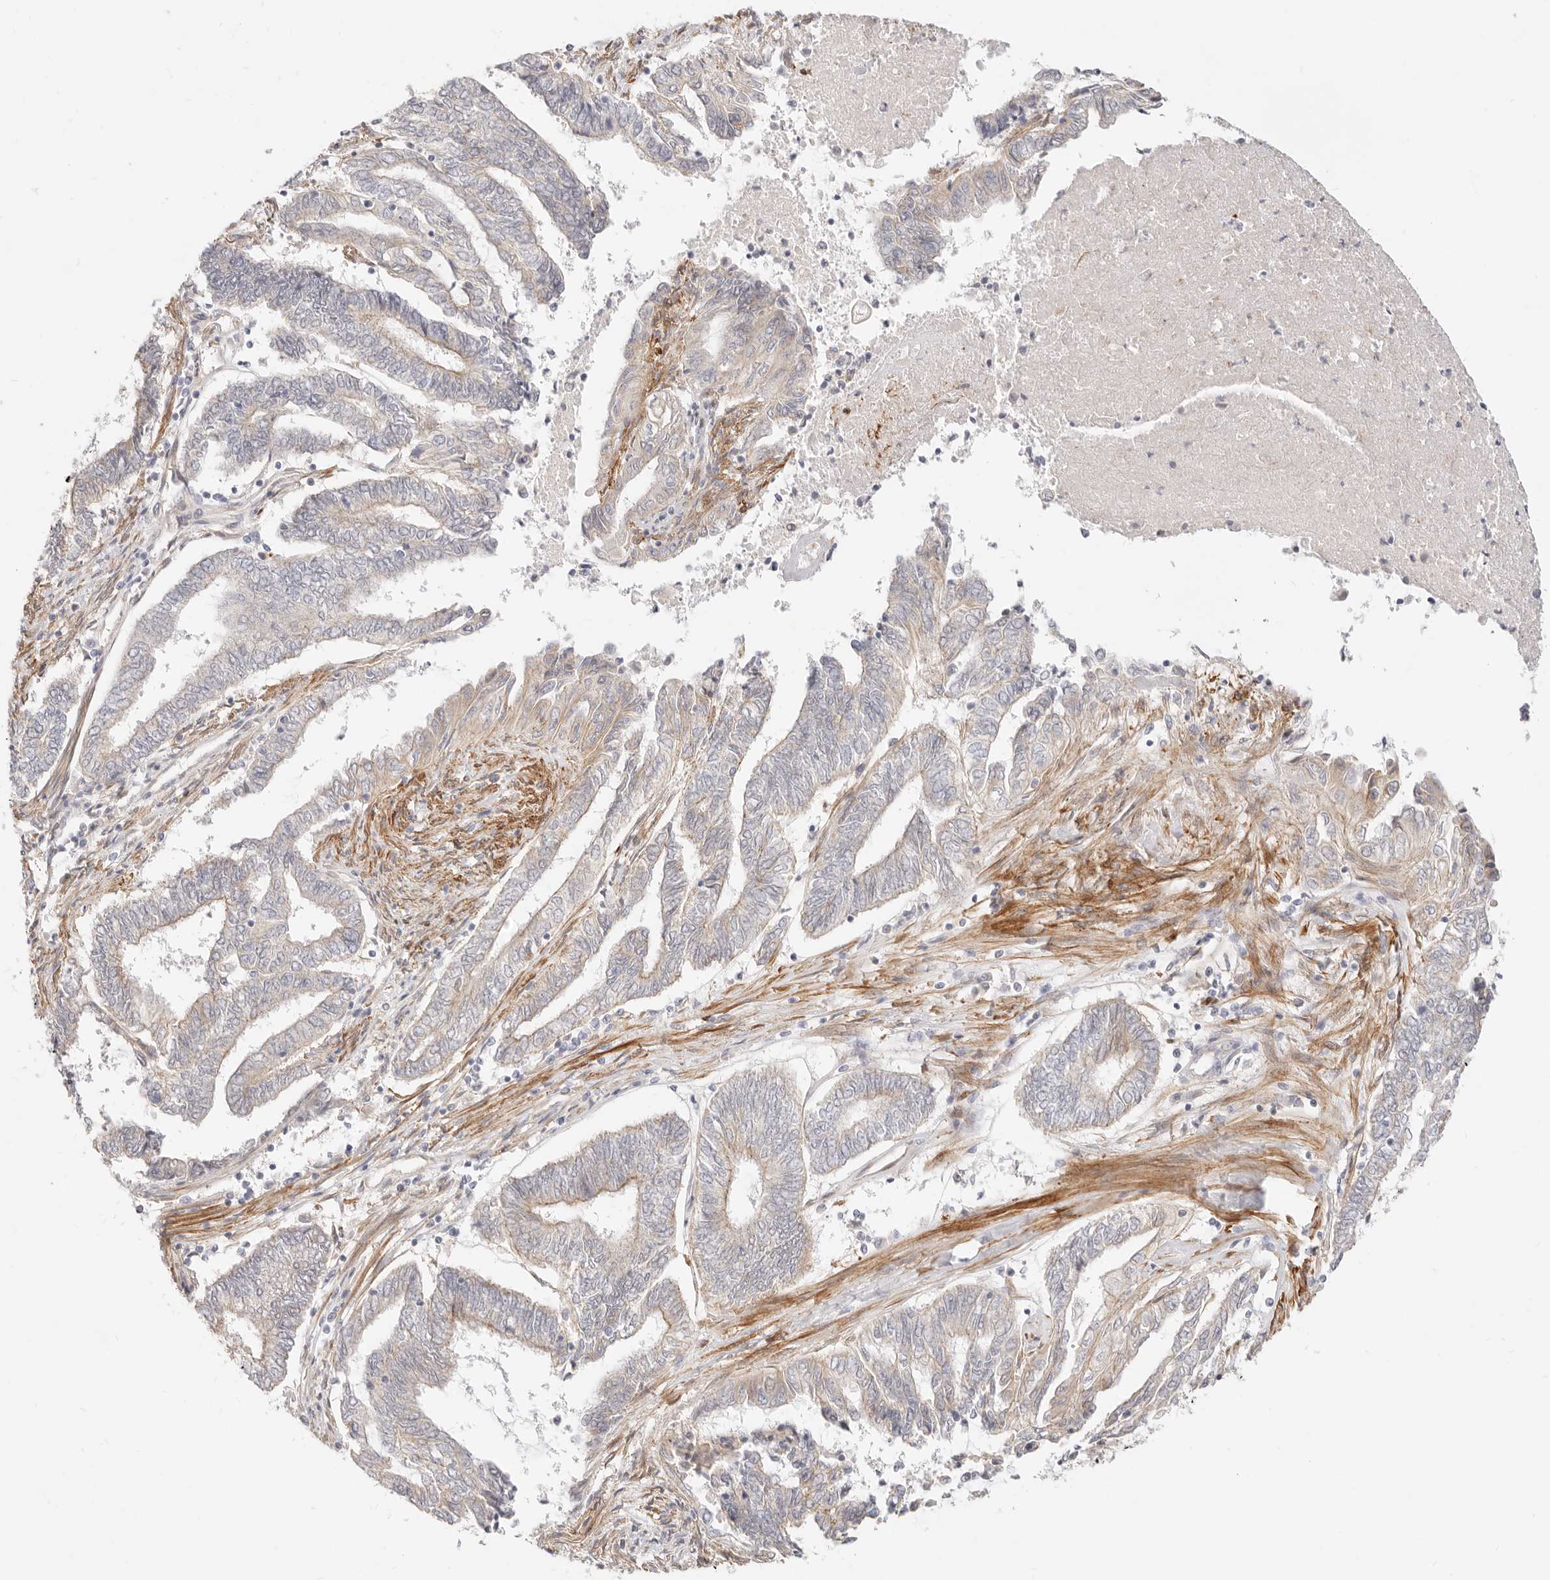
{"staining": {"intensity": "weak", "quantity": "25%-75%", "location": "cytoplasmic/membranous"}, "tissue": "endometrial cancer", "cell_type": "Tumor cells", "image_type": "cancer", "snomed": [{"axis": "morphology", "description": "Adenocarcinoma, NOS"}, {"axis": "topography", "description": "Uterus"}, {"axis": "topography", "description": "Endometrium"}], "caption": "A micrograph showing weak cytoplasmic/membranous staining in about 25%-75% of tumor cells in endometrial cancer, as visualized by brown immunohistochemical staining.", "gene": "UBXN10", "patient": {"sex": "female", "age": 70}}